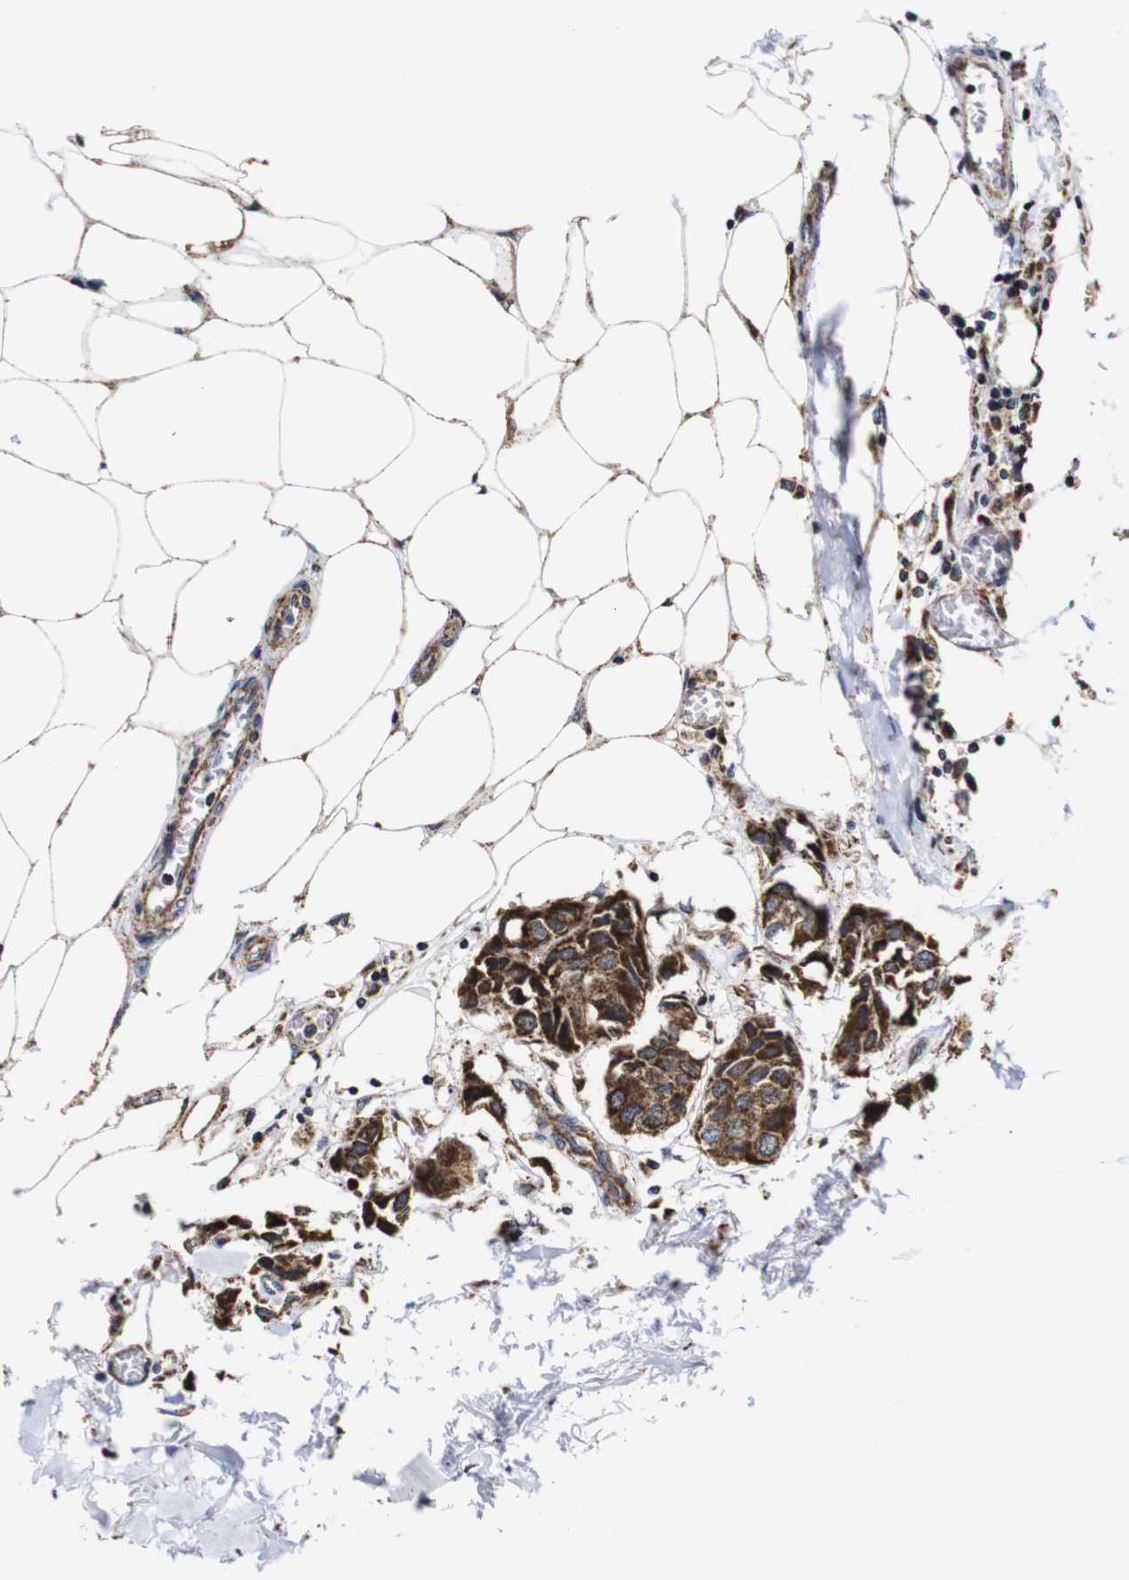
{"staining": {"intensity": "strong", "quantity": ">75%", "location": "cytoplasmic/membranous"}, "tissue": "breast cancer", "cell_type": "Tumor cells", "image_type": "cancer", "snomed": [{"axis": "morphology", "description": "Duct carcinoma"}, {"axis": "topography", "description": "Breast"}], "caption": "An image showing strong cytoplasmic/membranous expression in about >75% of tumor cells in breast cancer, as visualized by brown immunohistochemical staining.", "gene": "C17orf80", "patient": {"sex": "female", "age": 80}}